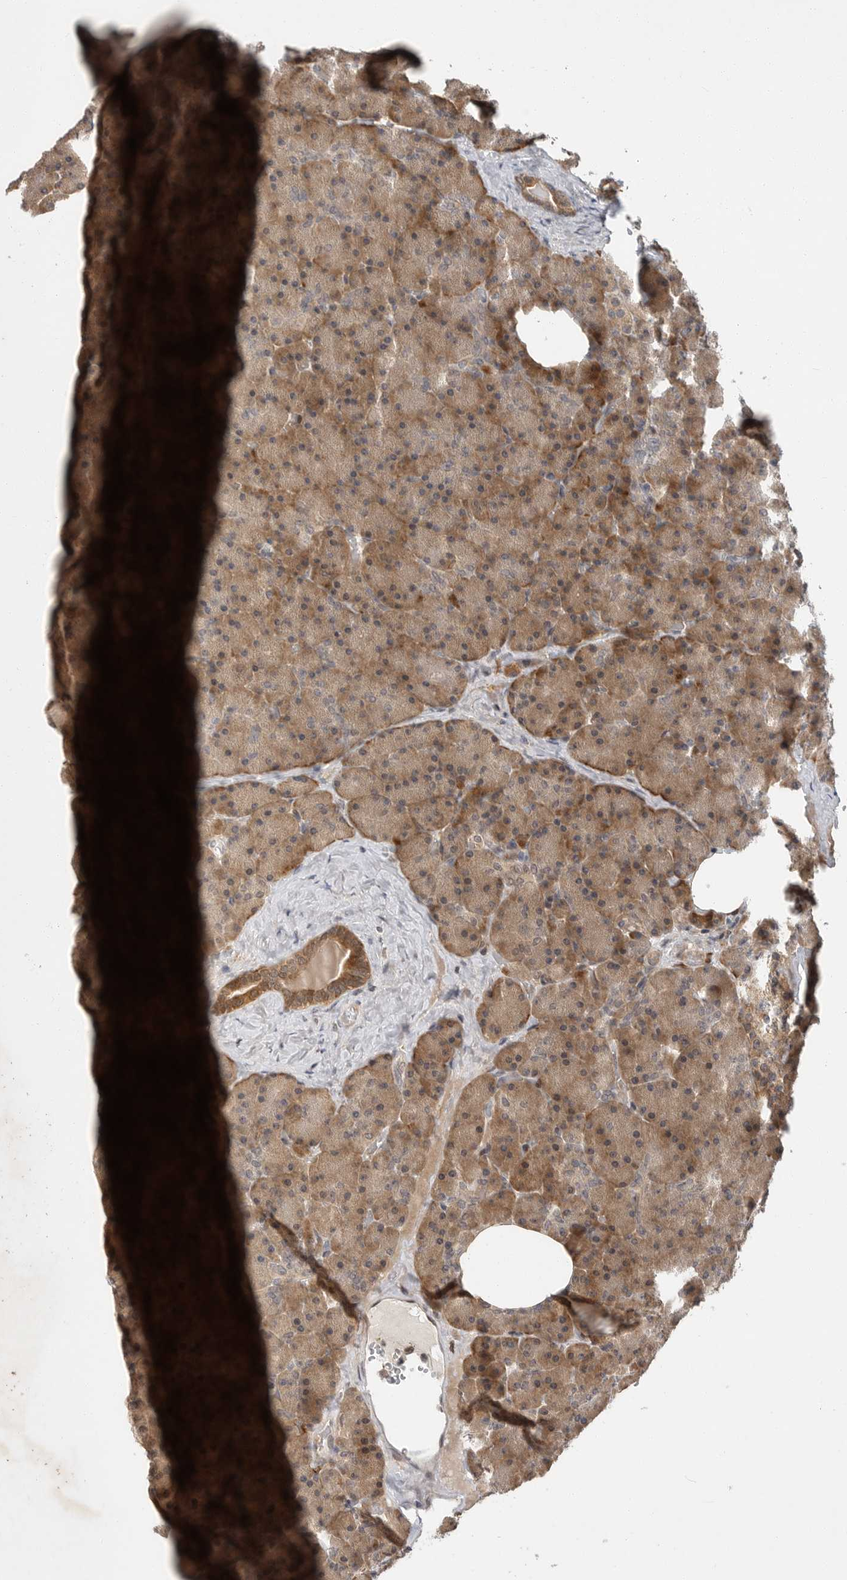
{"staining": {"intensity": "moderate", "quantity": ">75%", "location": "cytoplasmic/membranous"}, "tissue": "pancreas", "cell_type": "Exocrine glandular cells", "image_type": "normal", "snomed": [{"axis": "morphology", "description": "Normal tissue, NOS"}, {"axis": "morphology", "description": "Carcinoid, malignant, NOS"}, {"axis": "topography", "description": "Pancreas"}], "caption": "Exocrine glandular cells reveal moderate cytoplasmic/membranous expression in approximately >75% of cells in normal pancreas.", "gene": "OSBPL9", "patient": {"sex": "female", "age": 35}}